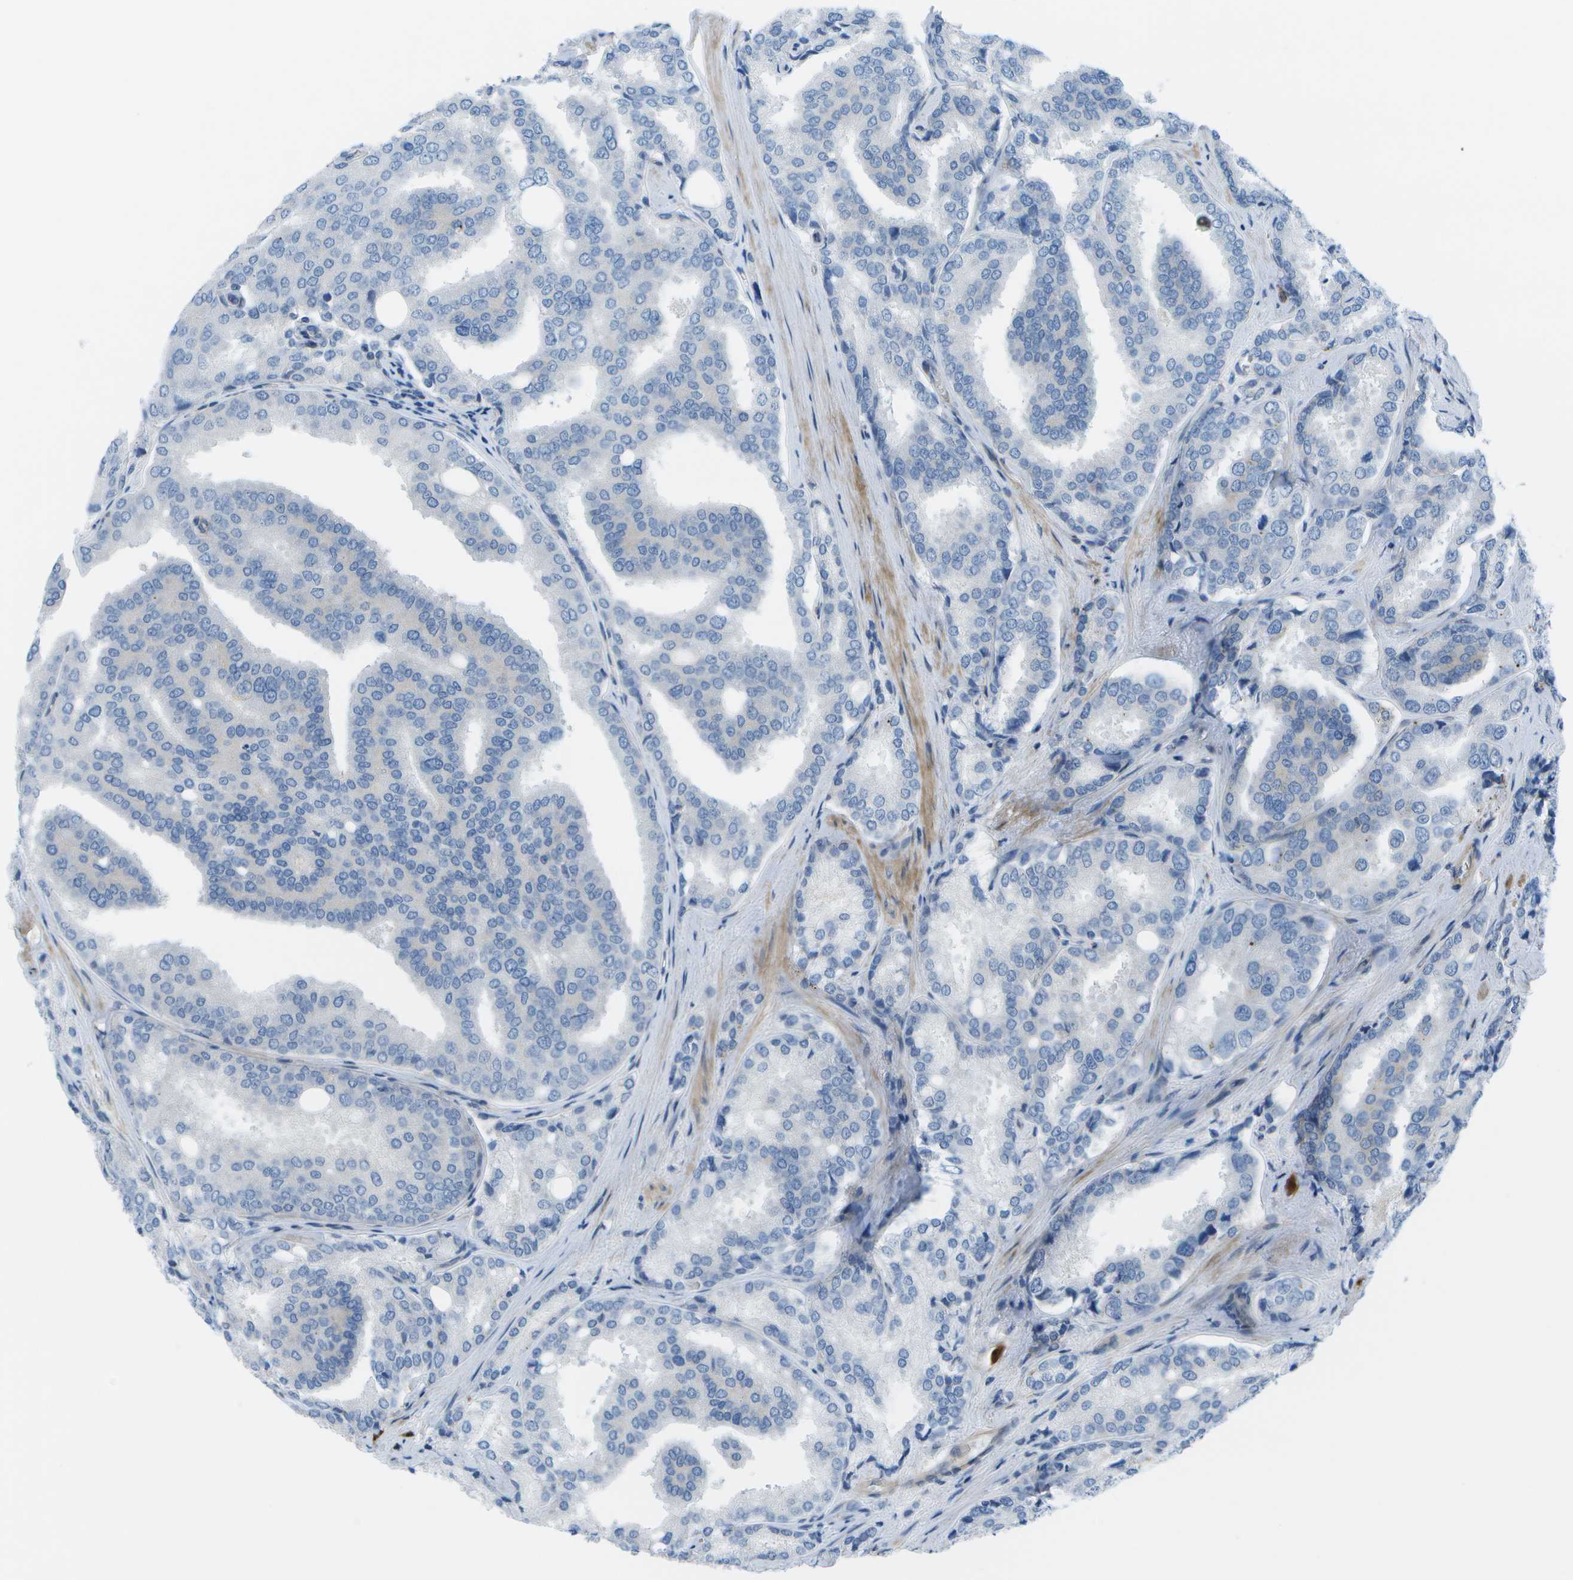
{"staining": {"intensity": "negative", "quantity": "none", "location": "none"}, "tissue": "prostate cancer", "cell_type": "Tumor cells", "image_type": "cancer", "snomed": [{"axis": "morphology", "description": "Adenocarcinoma, High grade"}, {"axis": "topography", "description": "Prostate"}], "caption": "Immunohistochemistry (IHC) of human prostate cancer (adenocarcinoma (high-grade)) reveals no positivity in tumor cells.", "gene": "SORBS3", "patient": {"sex": "male", "age": 50}}